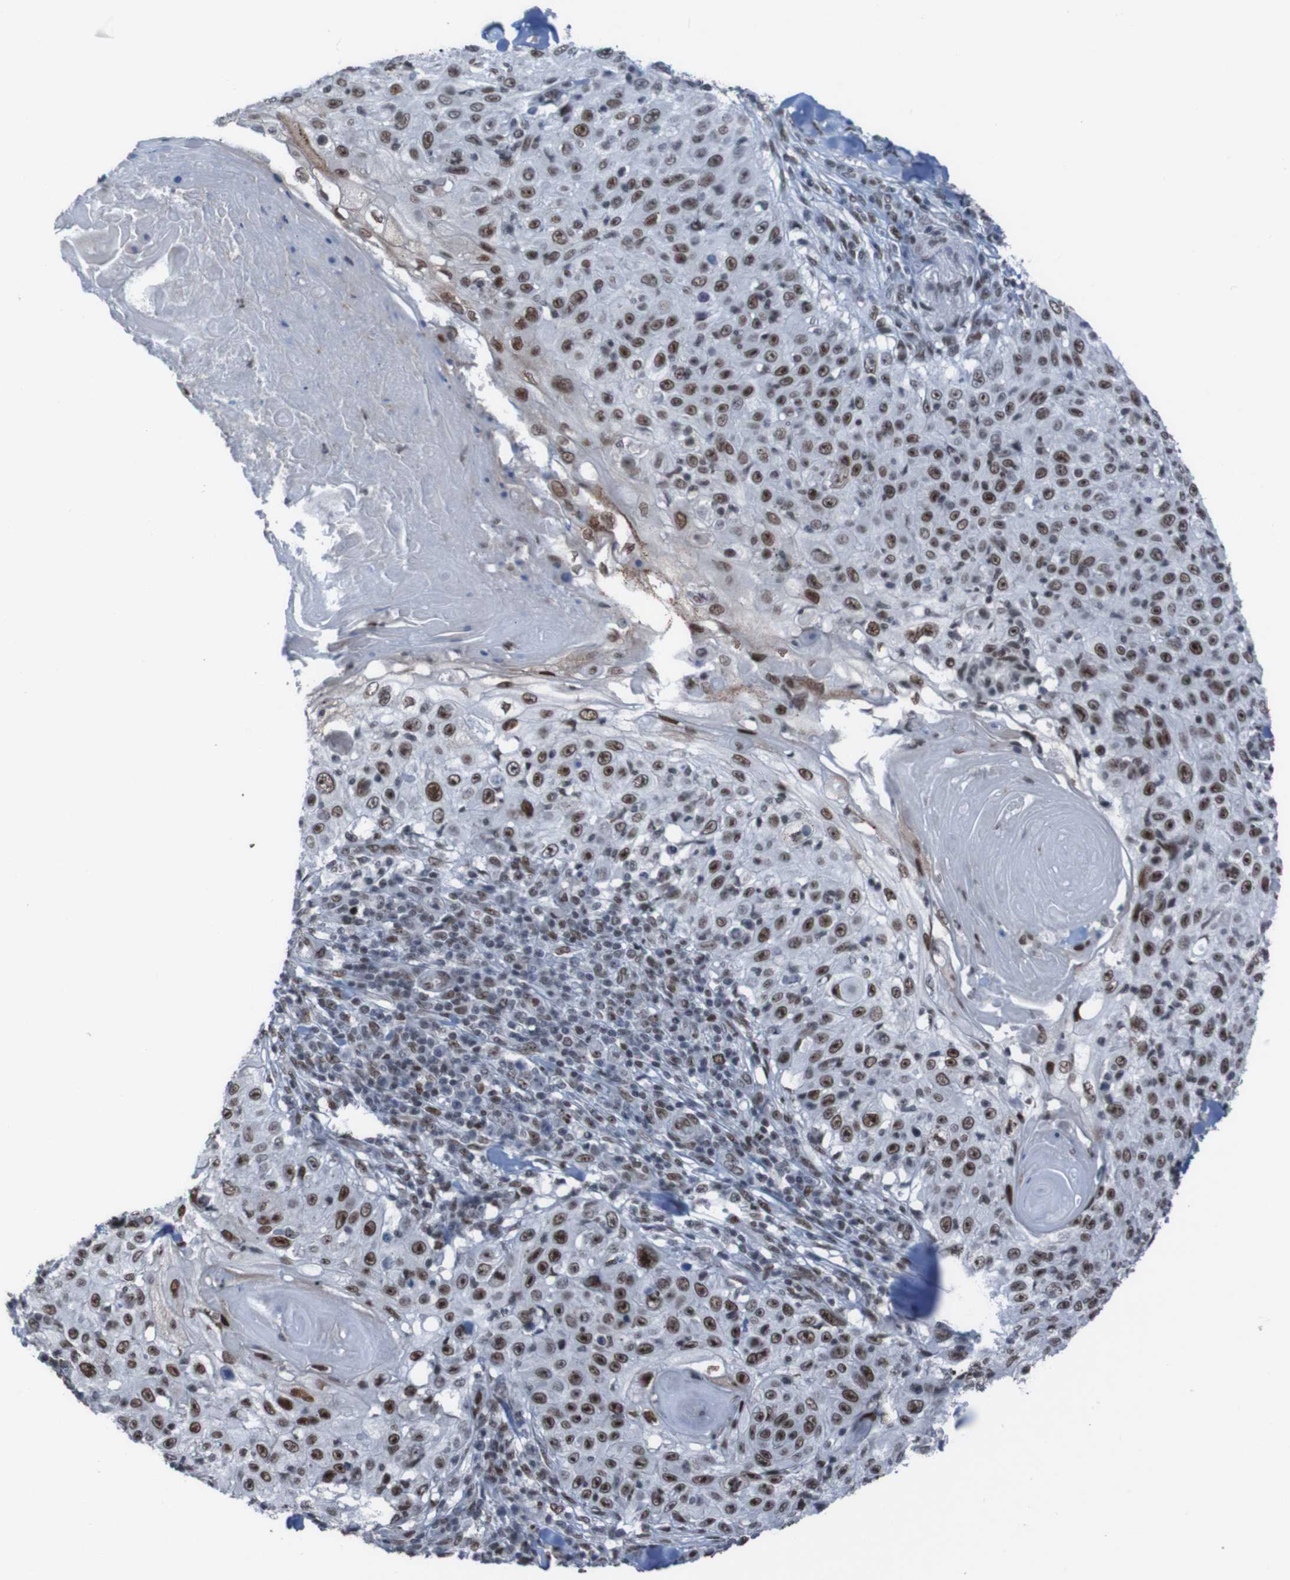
{"staining": {"intensity": "strong", "quantity": ">75%", "location": "nuclear"}, "tissue": "skin cancer", "cell_type": "Tumor cells", "image_type": "cancer", "snomed": [{"axis": "morphology", "description": "Squamous cell carcinoma, NOS"}, {"axis": "topography", "description": "Skin"}], "caption": "Protein expression by immunohistochemistry (IHC) shows strong nuclear positivity in about >75% of tumor cells in skin squamous cell carcinoma. Immunohistochemistry stains the protein in brown and the nuclei are stained blue.", "gene": "PHF2", "patient": {"sex": "male", "age": 86}}